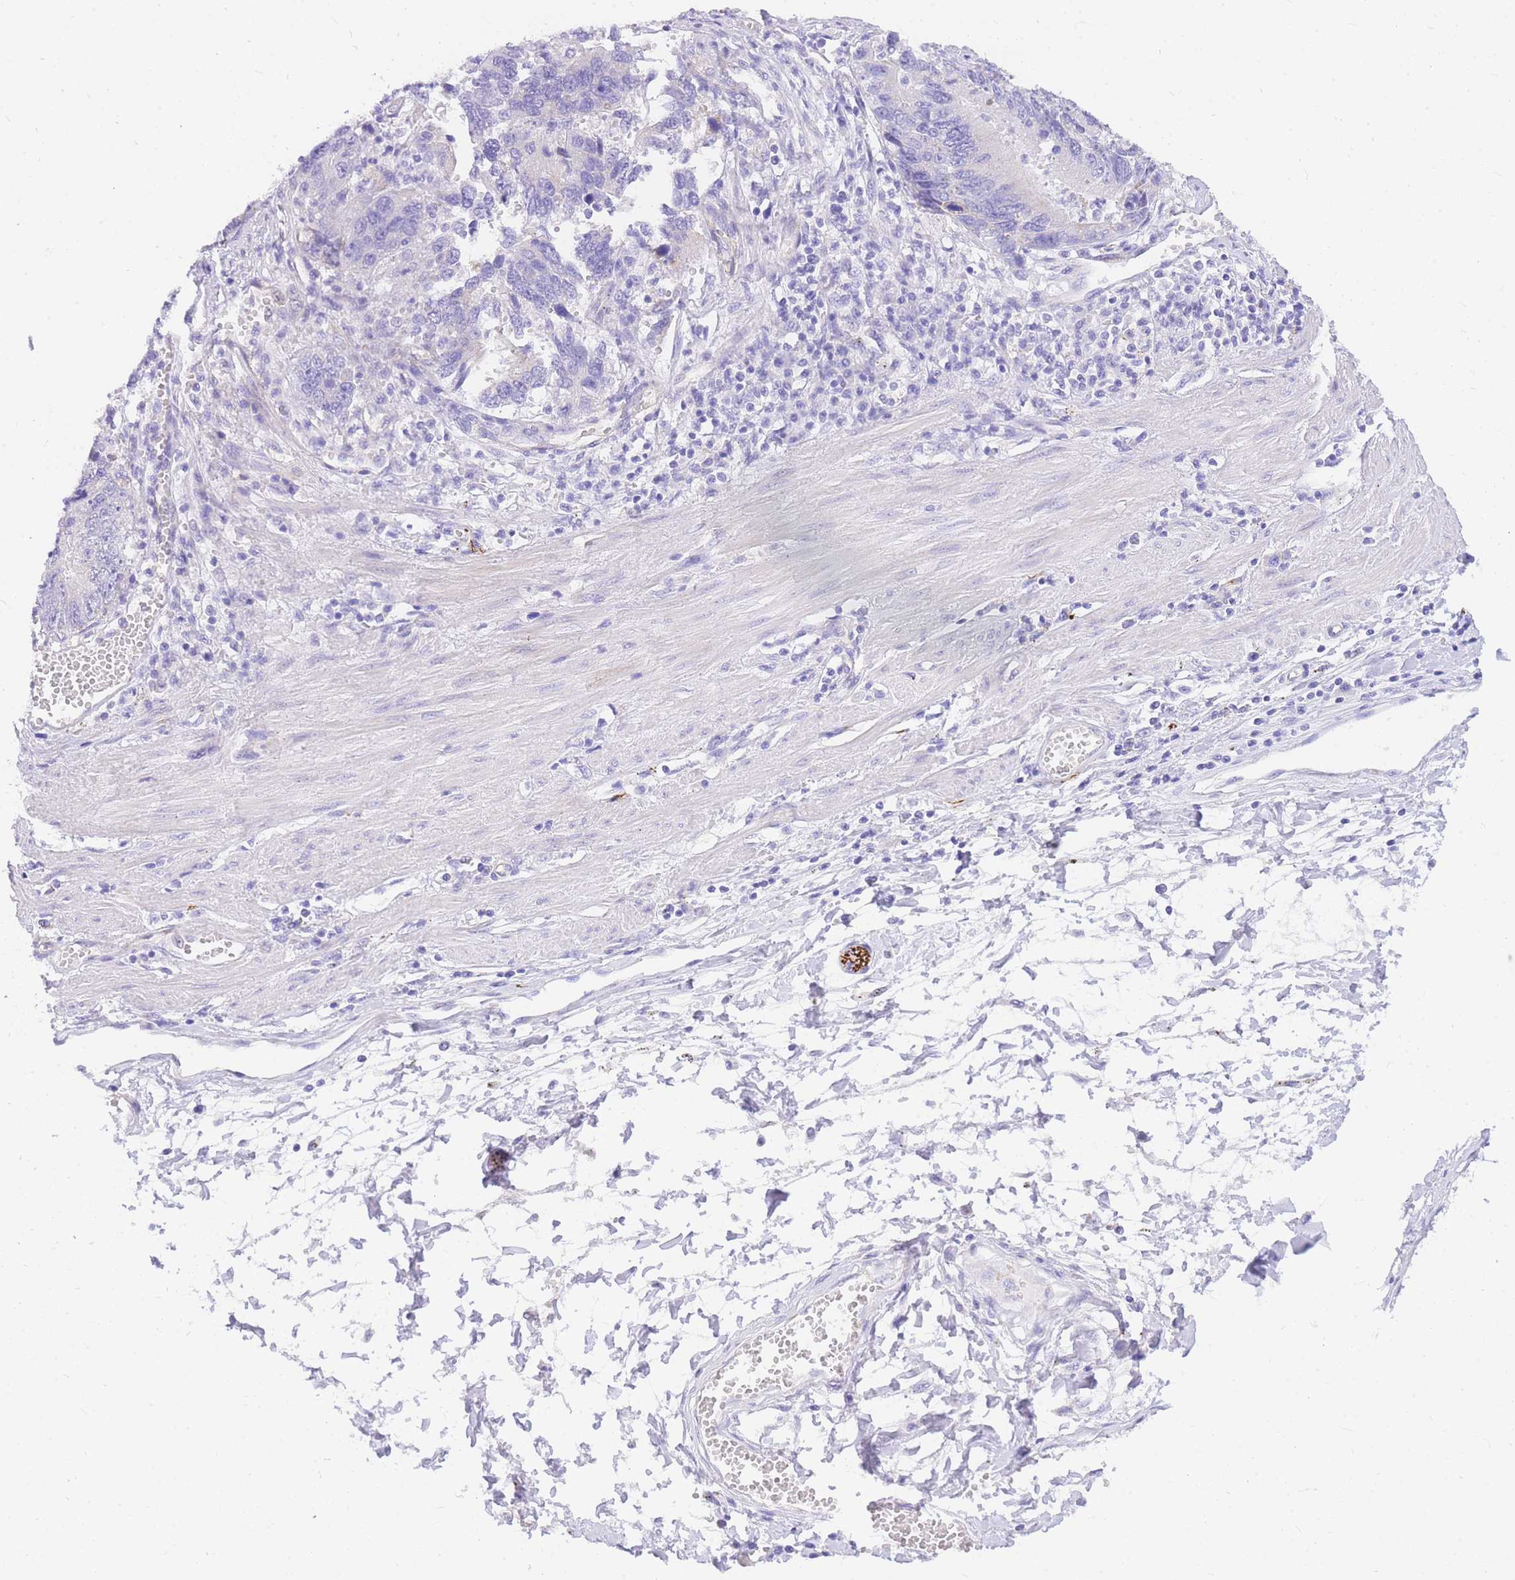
{"staining": {"intensity": "negative", "quantity": "none", "location": "none"}, "tissue": "stomach cancer", "cell_type": "Tumor cells", "image_type": "cancer", "snomed": [{"axis": "morphology", "description": "Adenocarcinoma, NOS"}, {"axis": "topography", "description": "Stomach"}], "caption": "Tumor cells show no significant staining in stomach adenocarcinoma.", "gene": "UPK1A", "patient": {"sex": "male", "age": 59}}